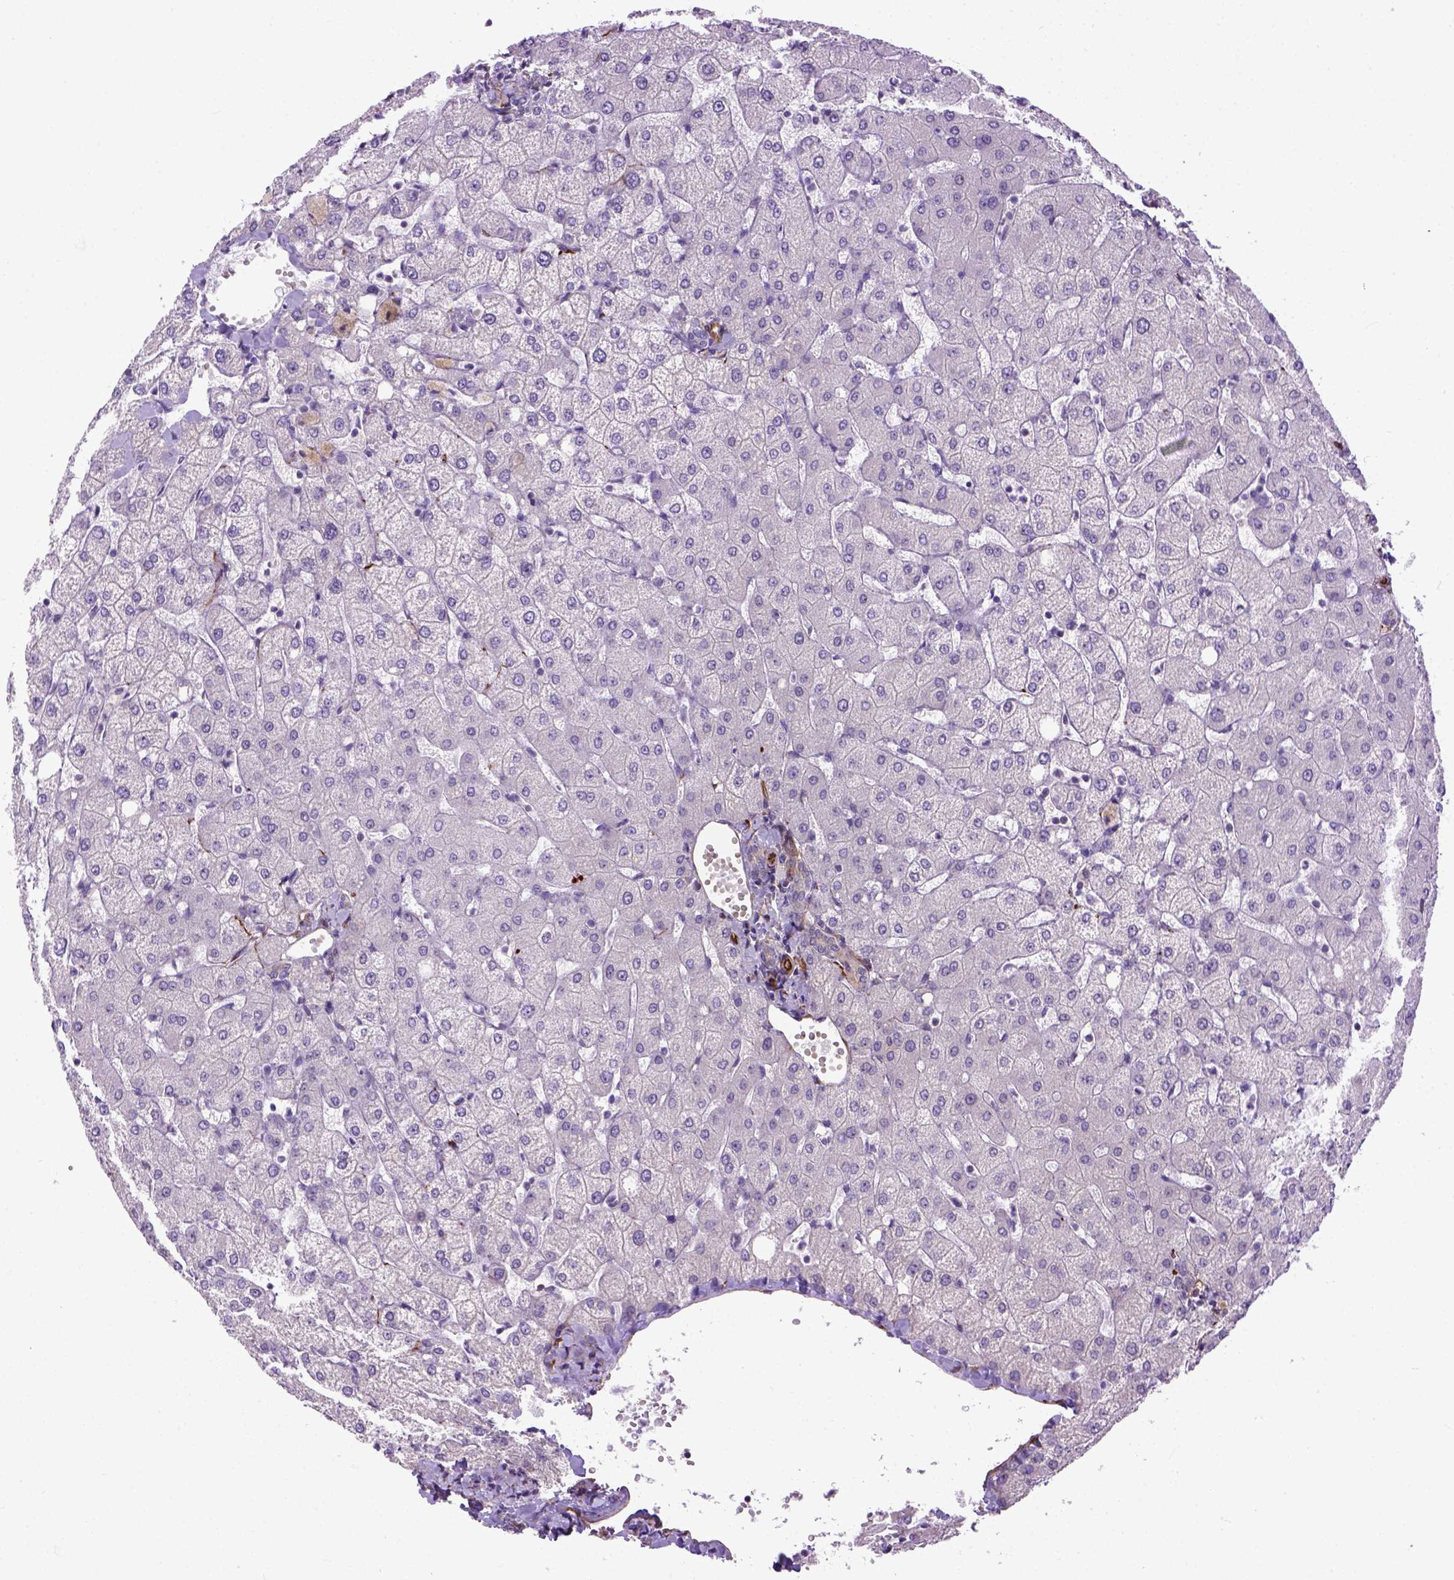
{"staining": {"intensity": "negative", "quantity": "none", "location": "none"}, "tissue": "liver", "cell_type": "Cholangiocytes", "image_type": "normal", "snomed": [{"axis": "morphology", "description": "Normal tissue, NOS"}, {"axis": "topography", "description": "Liver"}], "caption": "DAB (3,3'-diaminobenzidine) immunohistochemical staining of unremarkable liver reveals no significant expression in cholangiocytes.", "gene": "KAZN", "patient": {"sex": "female", "age": 54}}